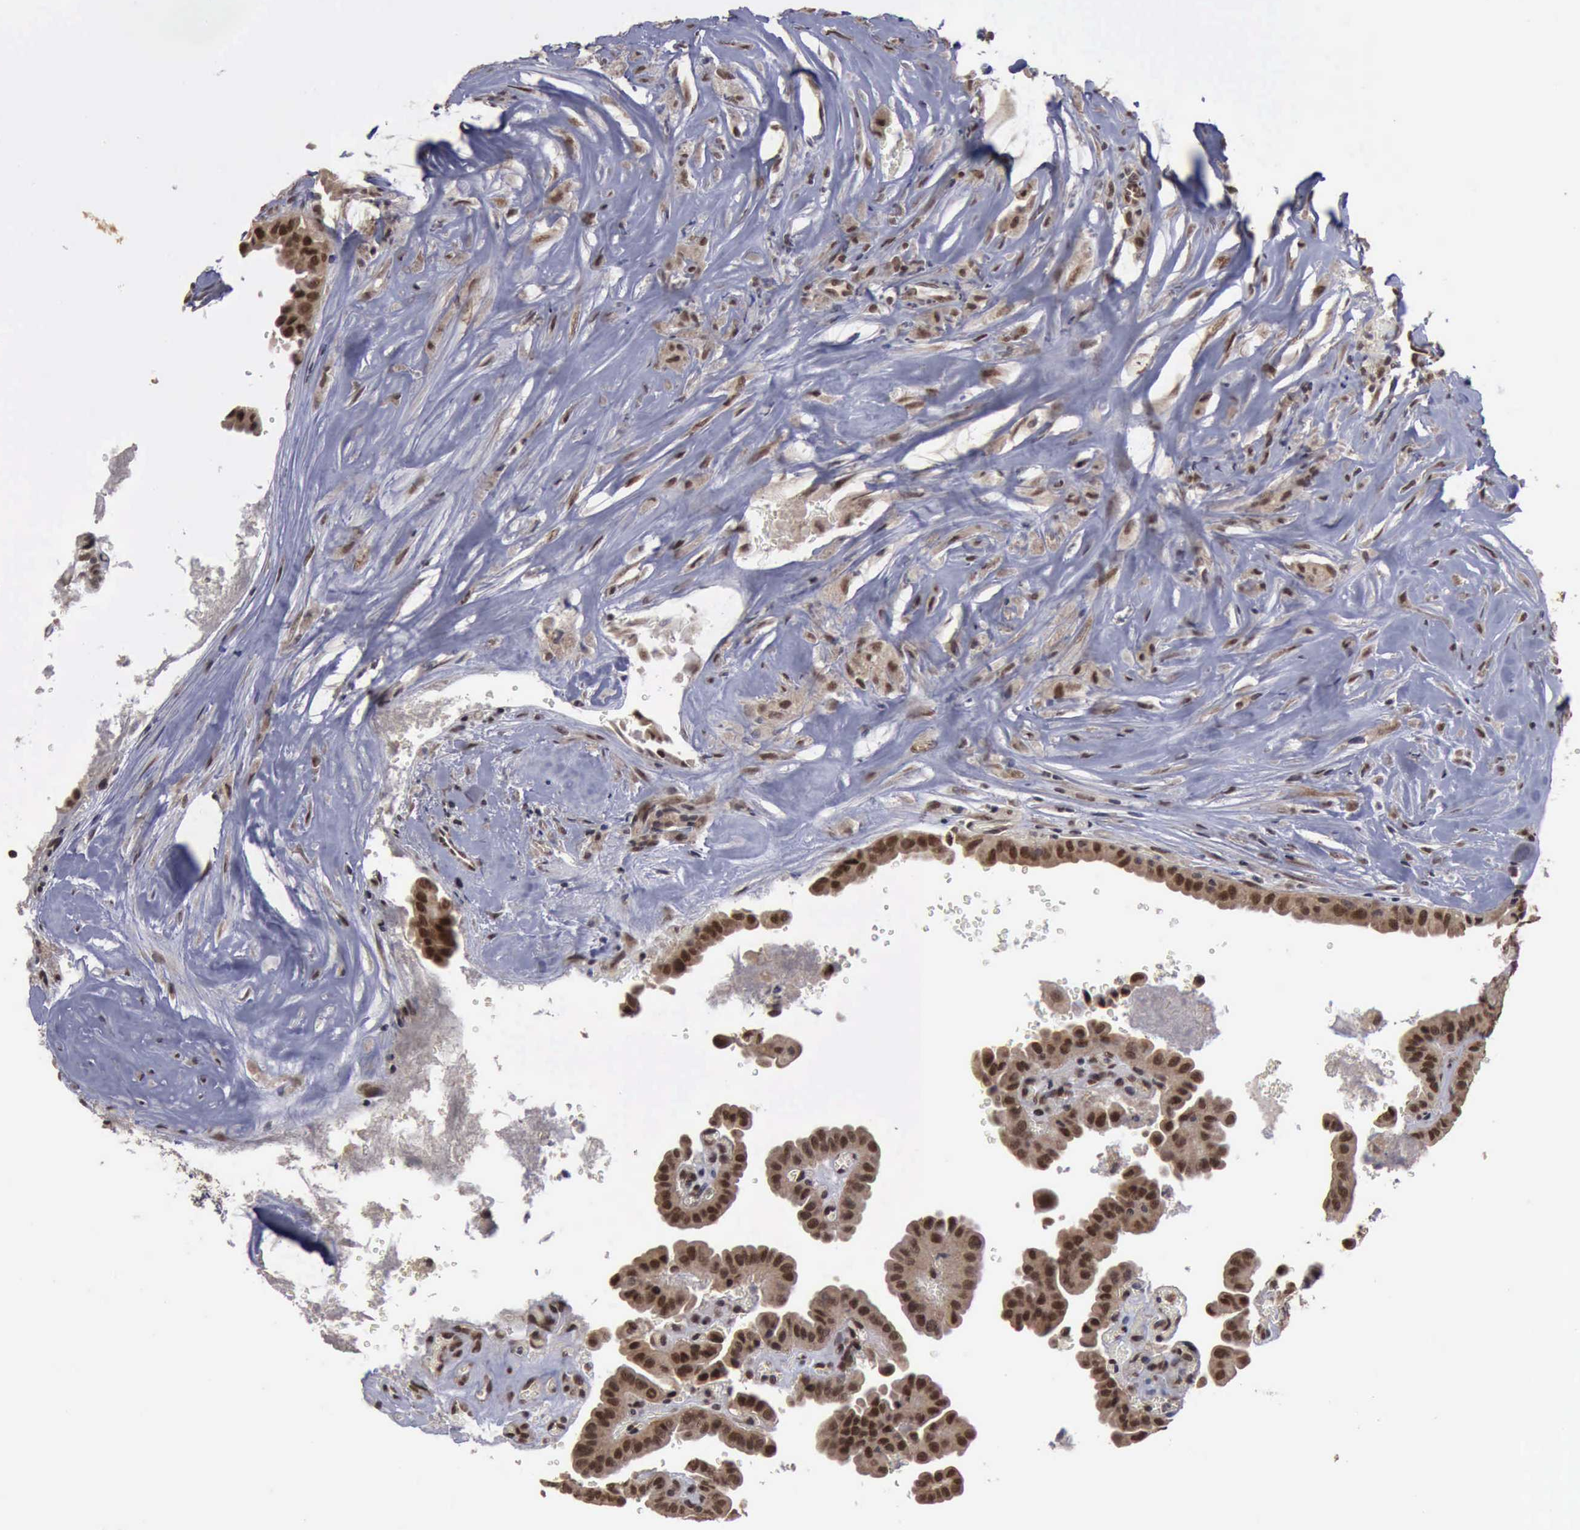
{"staining": {"intensity": "moderate", "quantity": ">75%", "location": "cytoplasmic/membranous,nuclear"}, "tissue": "thyroid cancer", "cell_type": "Tumor cells", "image_type": "cancer", "snomed": [{"axis": "morphology", "description": "Papillary adenocarcinoma, NOS"}, {"axis": "topography", "description": "Thyroid gland"}], "caption": "Moderate cytoplasmic/membranous and nuclear staining for a protein is appreciated in about >75% of tumor cells of thyroid papillary adenocarcinoma using IHC.", "gene": "RTCB", "patient": {"sex": "male", "age": 87}}